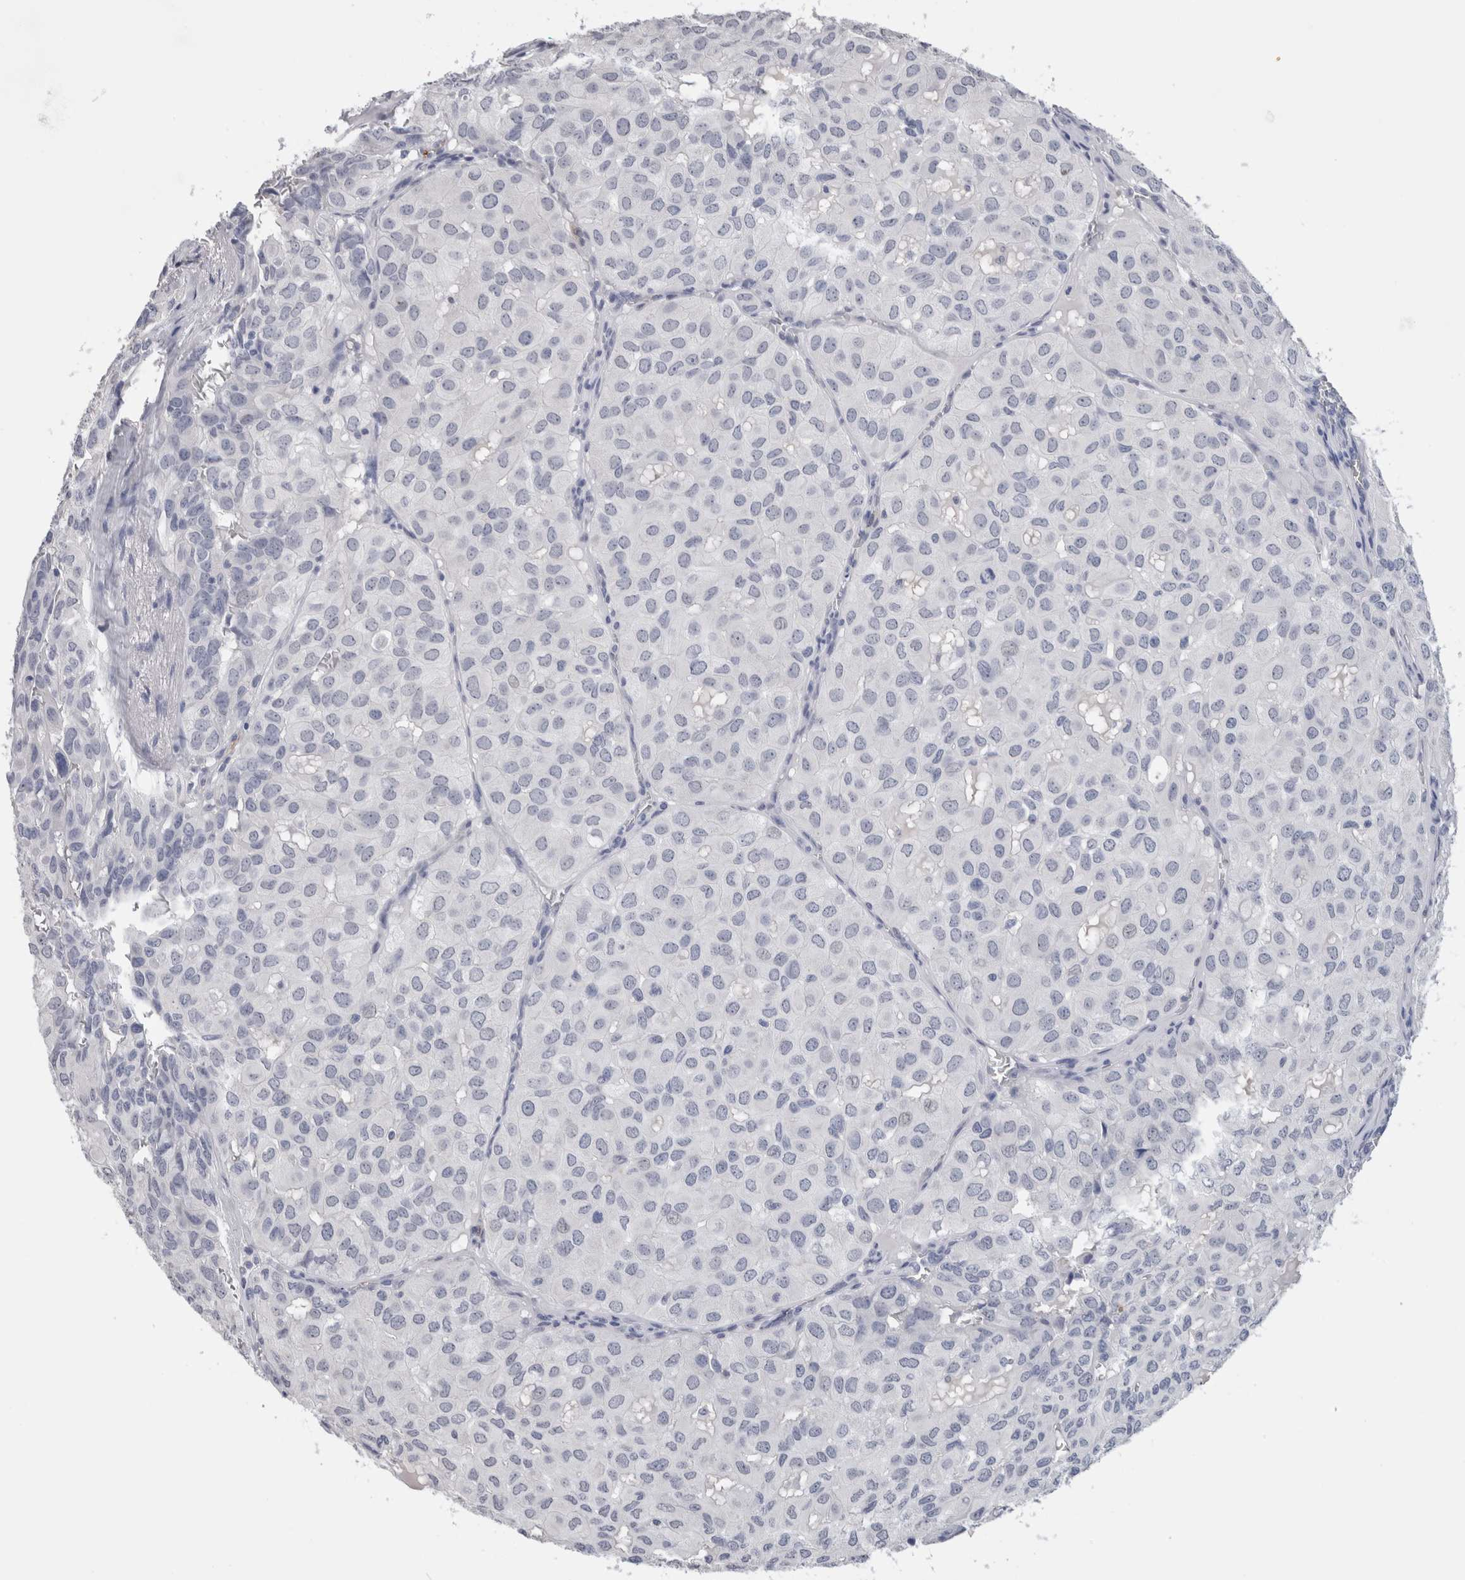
{"staining": {"intensity": "negative", "quantity": "none", "location": "none"}, "tissue": "head and neck cancer", "cell_type": "Tumor cells", "image_type": "cancer", "snomed": [{"axis": "morphology", "description": "Adenocarcinoma, NOS"}, {"axis": "topography", "description": "Salivary gland, NOS"}, {"axis": "topography", "description": "Head-Neck"}], "caption": "Human head and neck cancer stained for a protein using IHC shows no positivity in tumor cells.", "gene": "FABP4", "patient": {"sex": "female", "age": 76}}